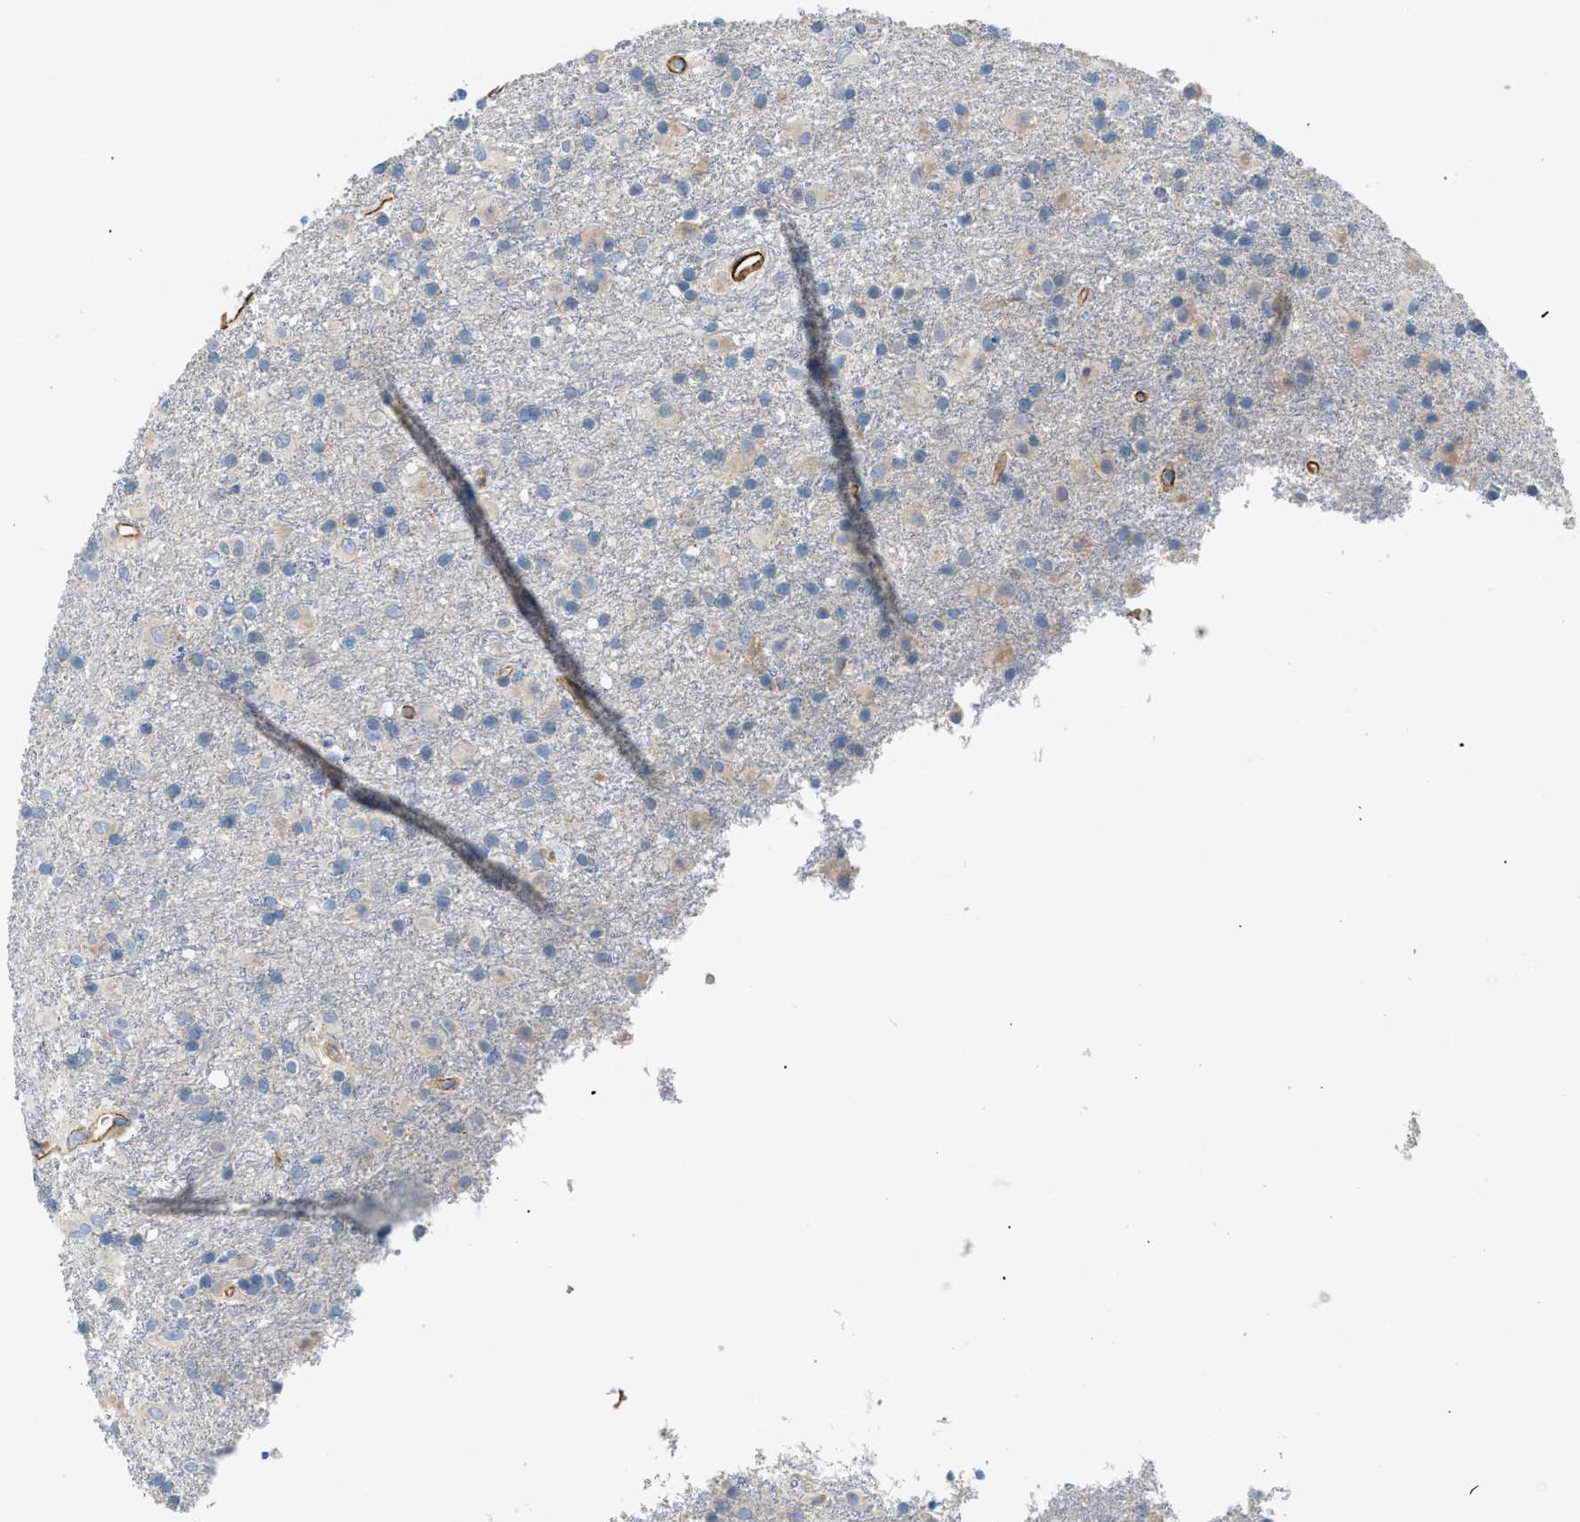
{"staining": {"intensity": "weak", "quantity": "<25%", "location": "cytoplasmic/membranous"}, "tissue": "glioma", "cell_type": "Tumor cells", "image_type": "cancer", "snomed": [{"axis": "morphology", "description": "Glioma, malignant, Low grade"}, {"axis": "topography", "description": "Brain"}], "caption": "Human glioma stained for a protein using IHC shows no expression in tumor cells.", "gene": "BMPR1A", "patient": {"sex": "male", "age": 65}}